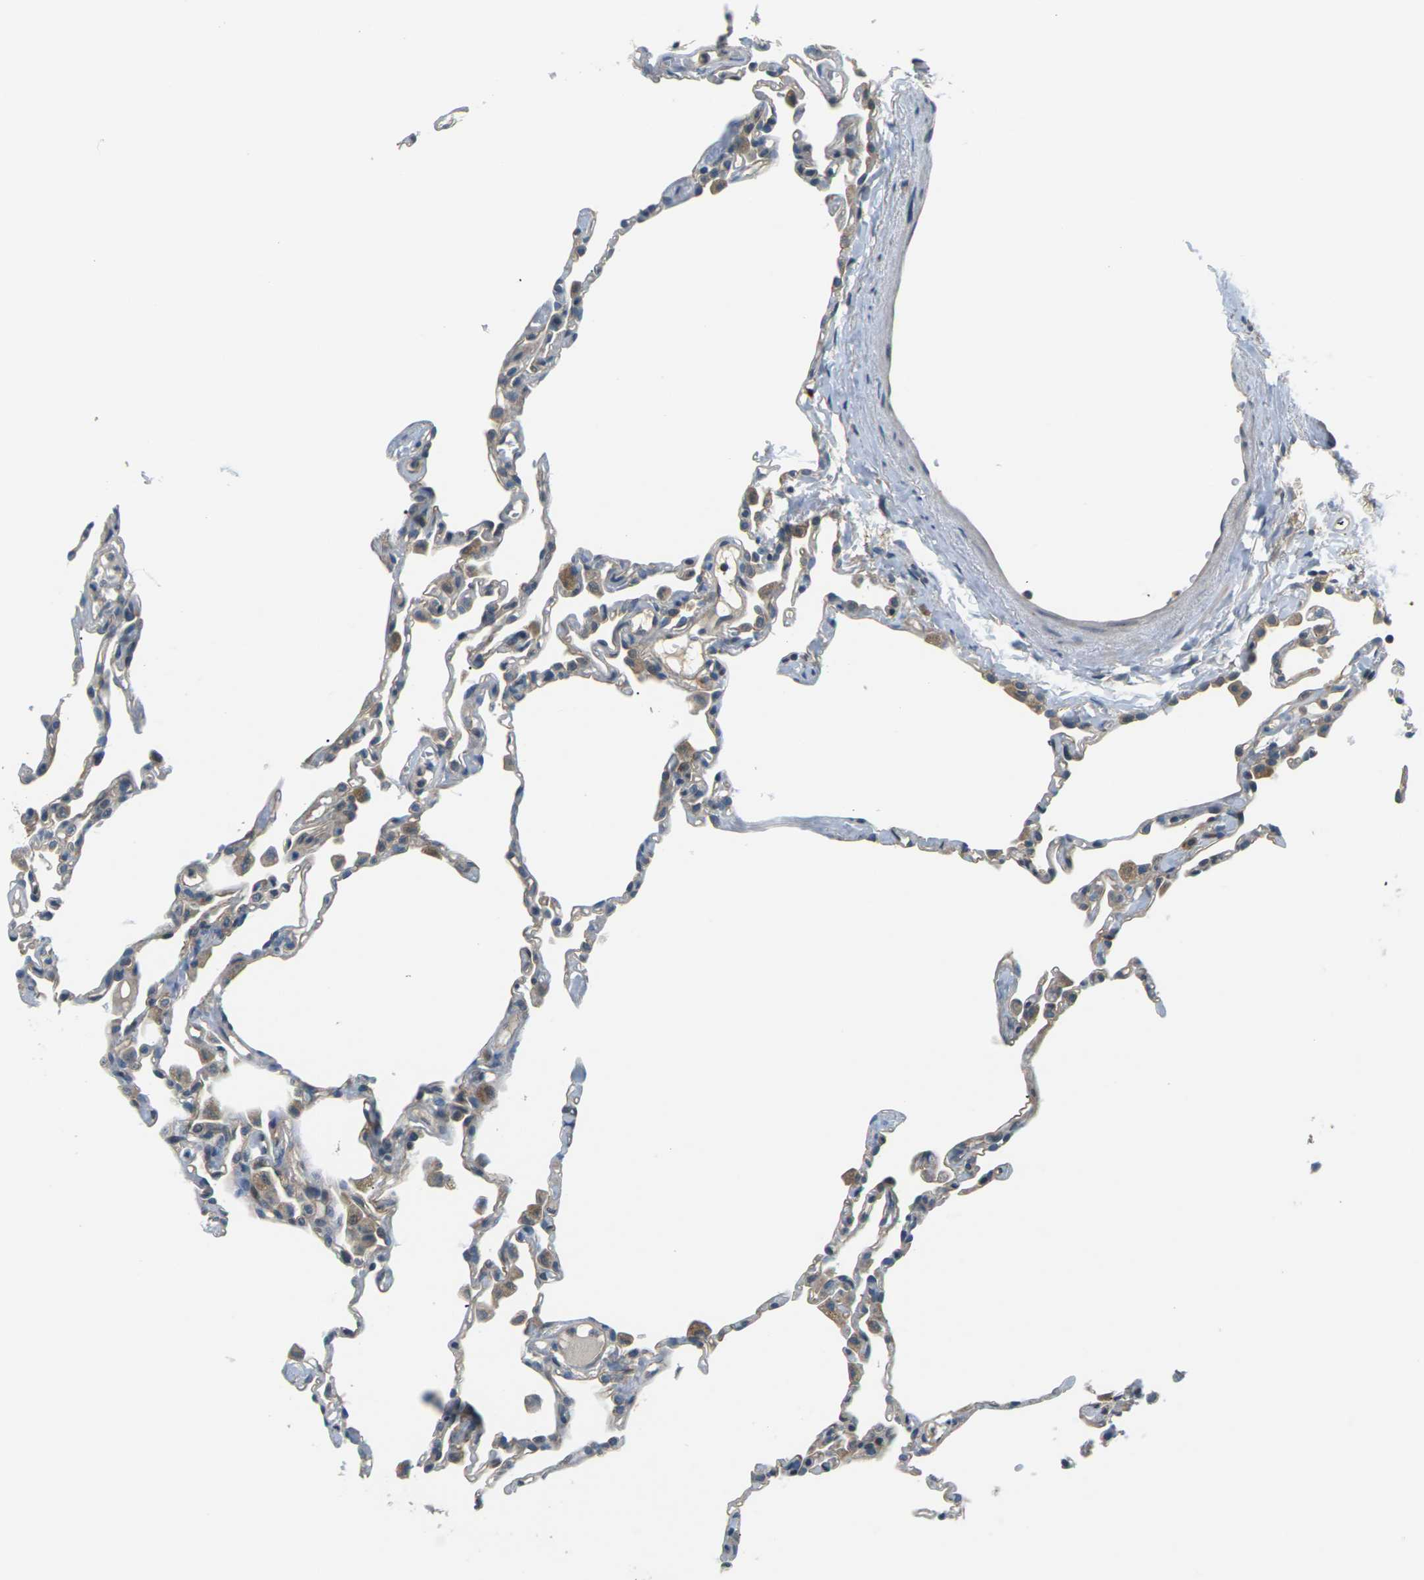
{"staining": {"intensity": "weak", "quantity": "25%-75%", "location": "cytoplasmic/membranous"}, "tissue": "lung", "cell_type": "Alveolar cells", "image_type": "normal", "snomed": [{"axis": "morphology", "description": "Normal tissue, NOS"}, {"axis": "topography", "description": "Lung"}], "caption": "Immunohistochemical staining of benign human lung displays low levels of weak cytoplasmic/membranous expression in about 25%-75% of alveolar cells.", "gene": "SLC13A3", "patient": {"sex": "female", "age": 49}}